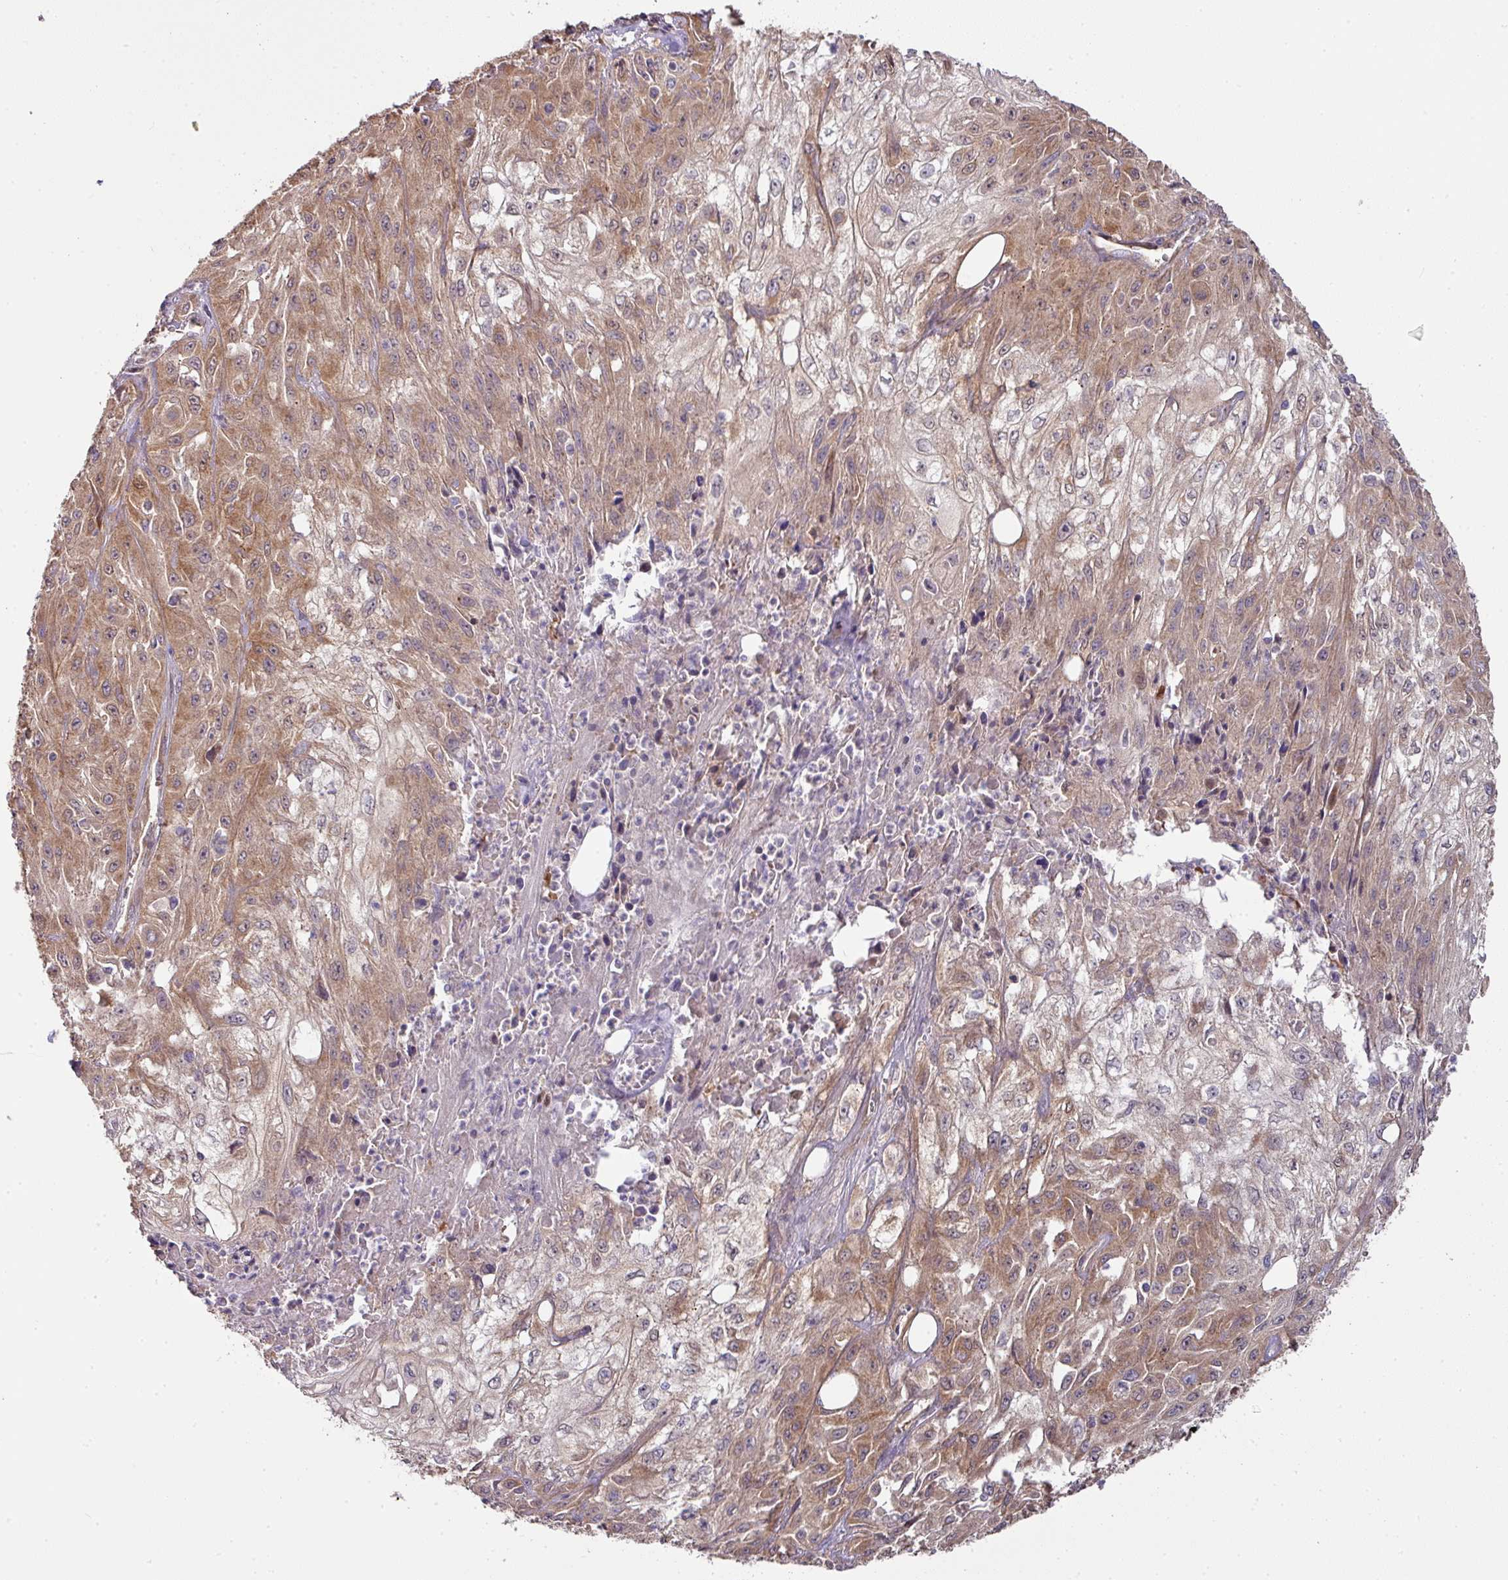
{"staining": {"intensity": "moderate", "quantity": ">75%", "location": "cytoplasmic/membranous"}, "tissue": "skin cancer", "cell_type": "Tumor cells", "image_type": "cancer", "snomed": [{"axis": "morphology", "description": "Squamous cell carcinoma, NOS"}, {"axis": "morphology", "description": "Squamous cell carcinoma, metastatic, NOS"}, {"axis": "topography", "description": "Skin"}, {"axis": "topography", "description": "Lymph node"}], "caption": "Tumor cells exhibit medium levels of moderate cytoplasmic/membranous positivity in about >75% of cells in skin cancer.", "gene": "STK35", "patient": {"sex": "male", "age": 75}}